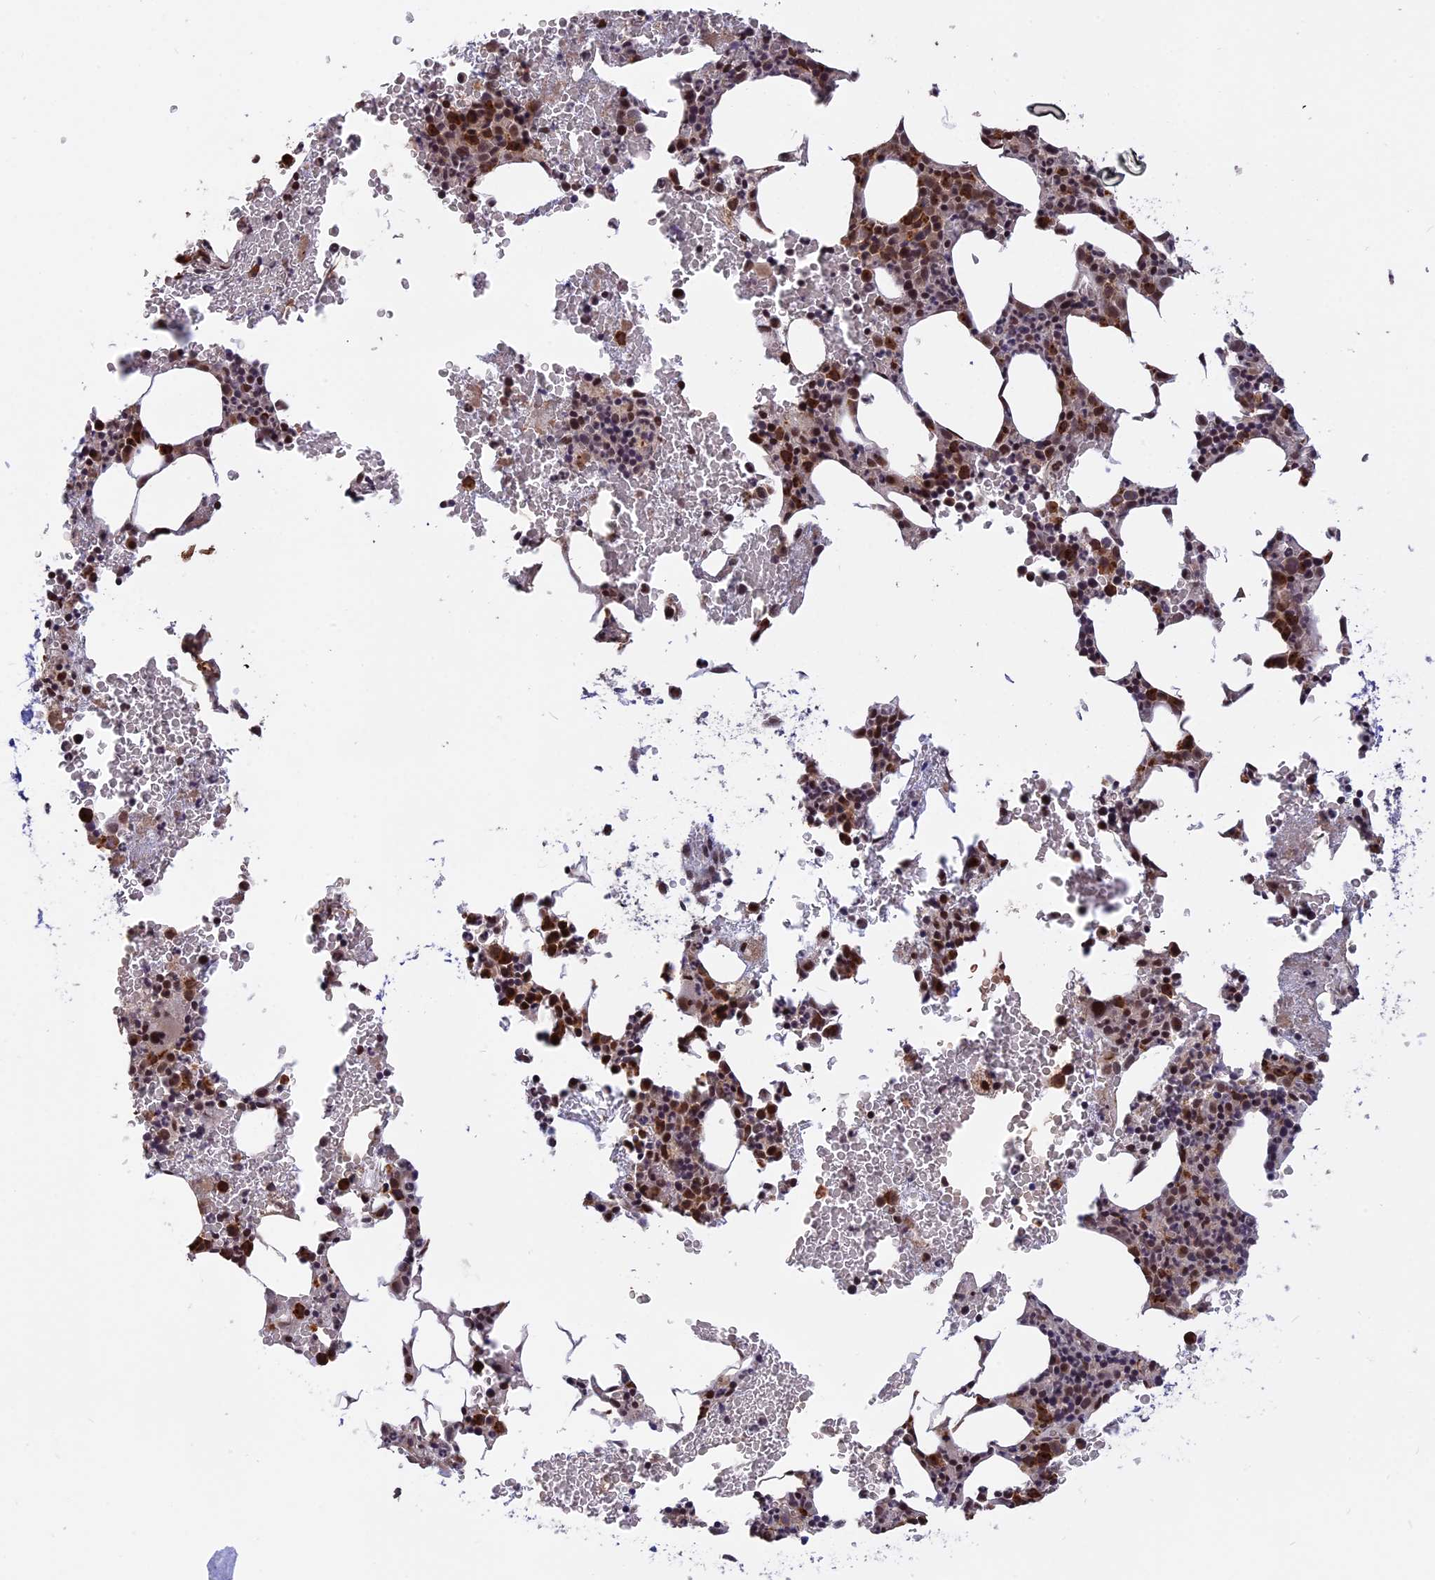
{"staining": {"intensity": "strong", "quantity": "25%-75%", "location": "nuclear"}, "tissue": "bone marrow", "cell_type": "Hematopoietic cells", "image_type": "normal", "snomed": [{"axis": "morphology", "description": "Normal tissue, NOS"}, {"axis": "morphology", "description": "Inflammation, NOS"}, {"axis": "topography", "description": "Bone marrow"}], "caption": "Protein expression analysis of benign human bone marrow reveals strong nuclear staining in about 25%-75% of hematopoietic cells.", "gene": "POLR2C", "patient": {"sex": "female", "age": 78}}